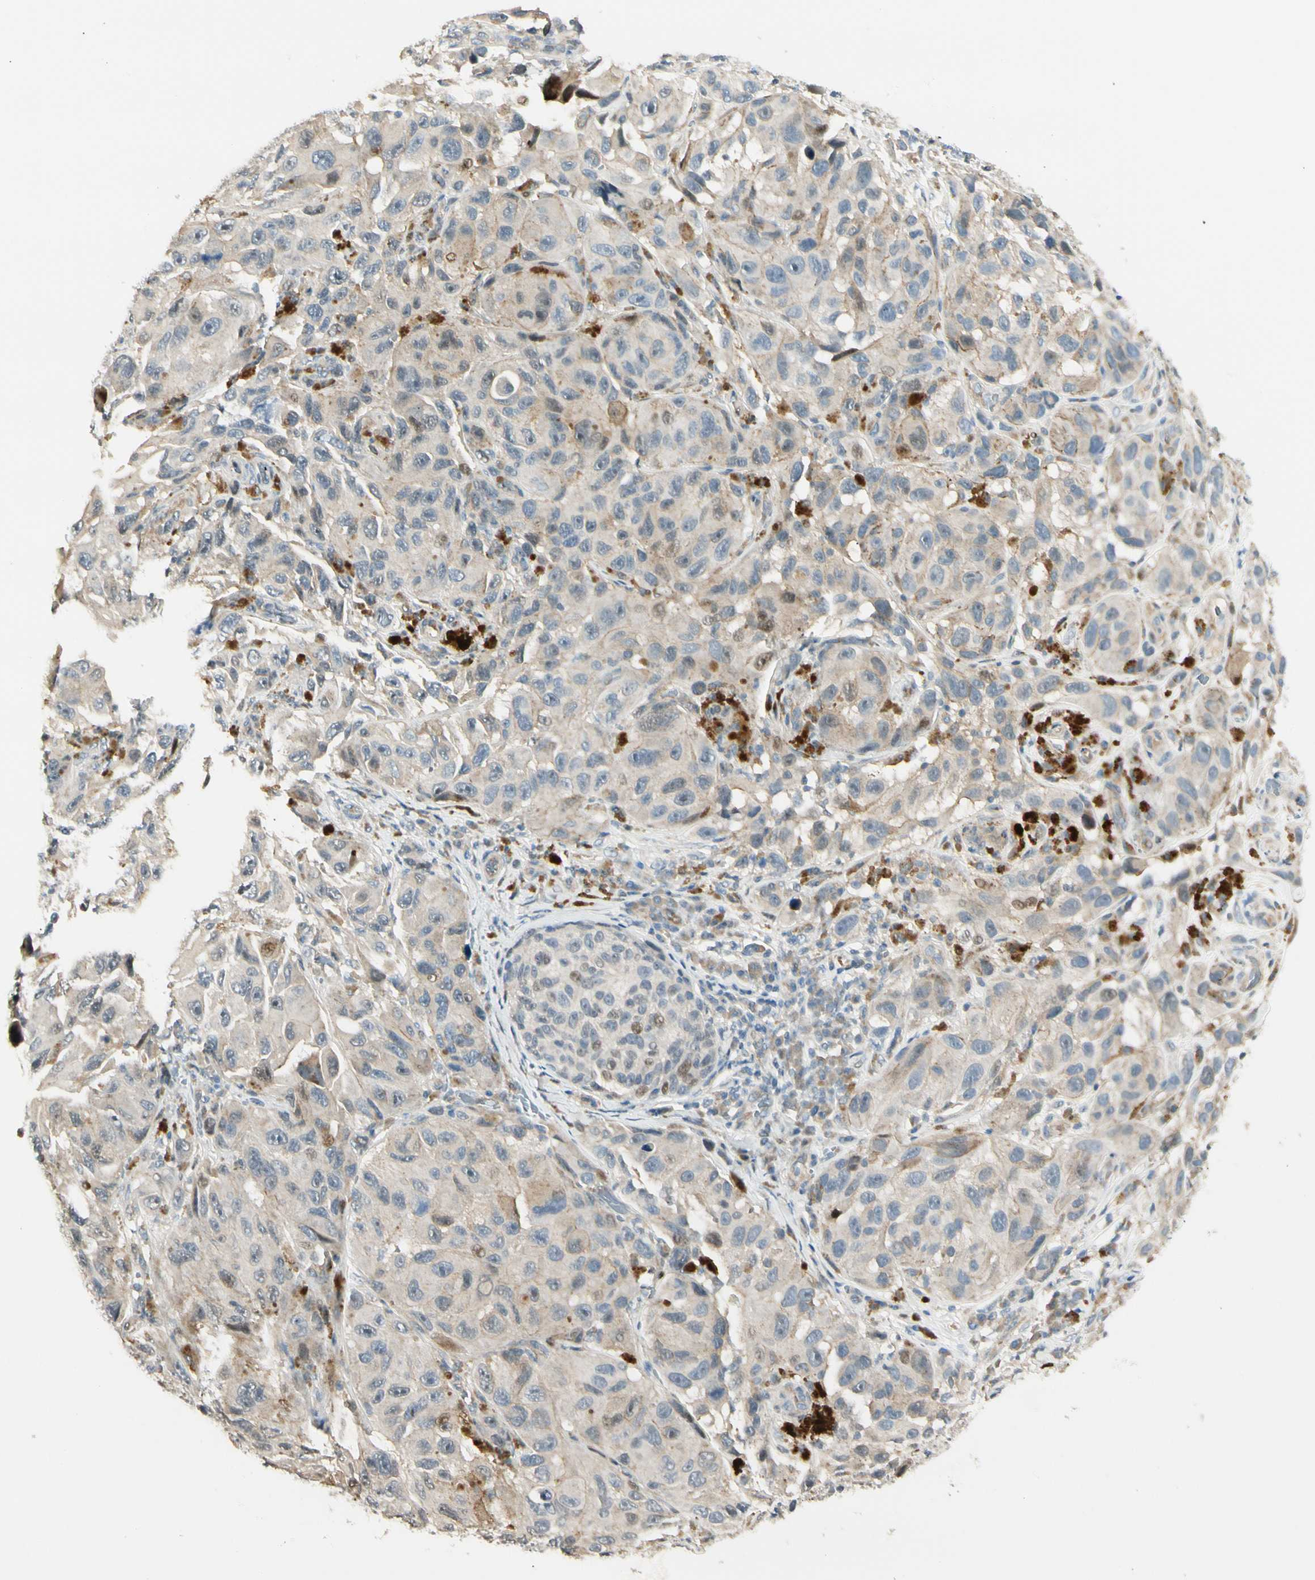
{"staining": {"intensity": "weak", "quantity": "25%-75%", "location": "cytoplasmic/membranous"}, "tissue": "melanoma", "cell_type": "Tumor cells", "image_type": "cancer", "snomed": [{"axis": "morphology", "description": "Malignant melanoma, NOS"}, {"axis": "topography", "description": "Skin"}], "caption": "A high-resolution photomicrograph shows immunohistochemistry staining of malignant melanoma, which demonstrates weak cytoplasmic/membranous positivity in approximately 25%-75% of tumor cells.", "gene": "P3H2", "patient": {"sex": "female", "age": 73}}